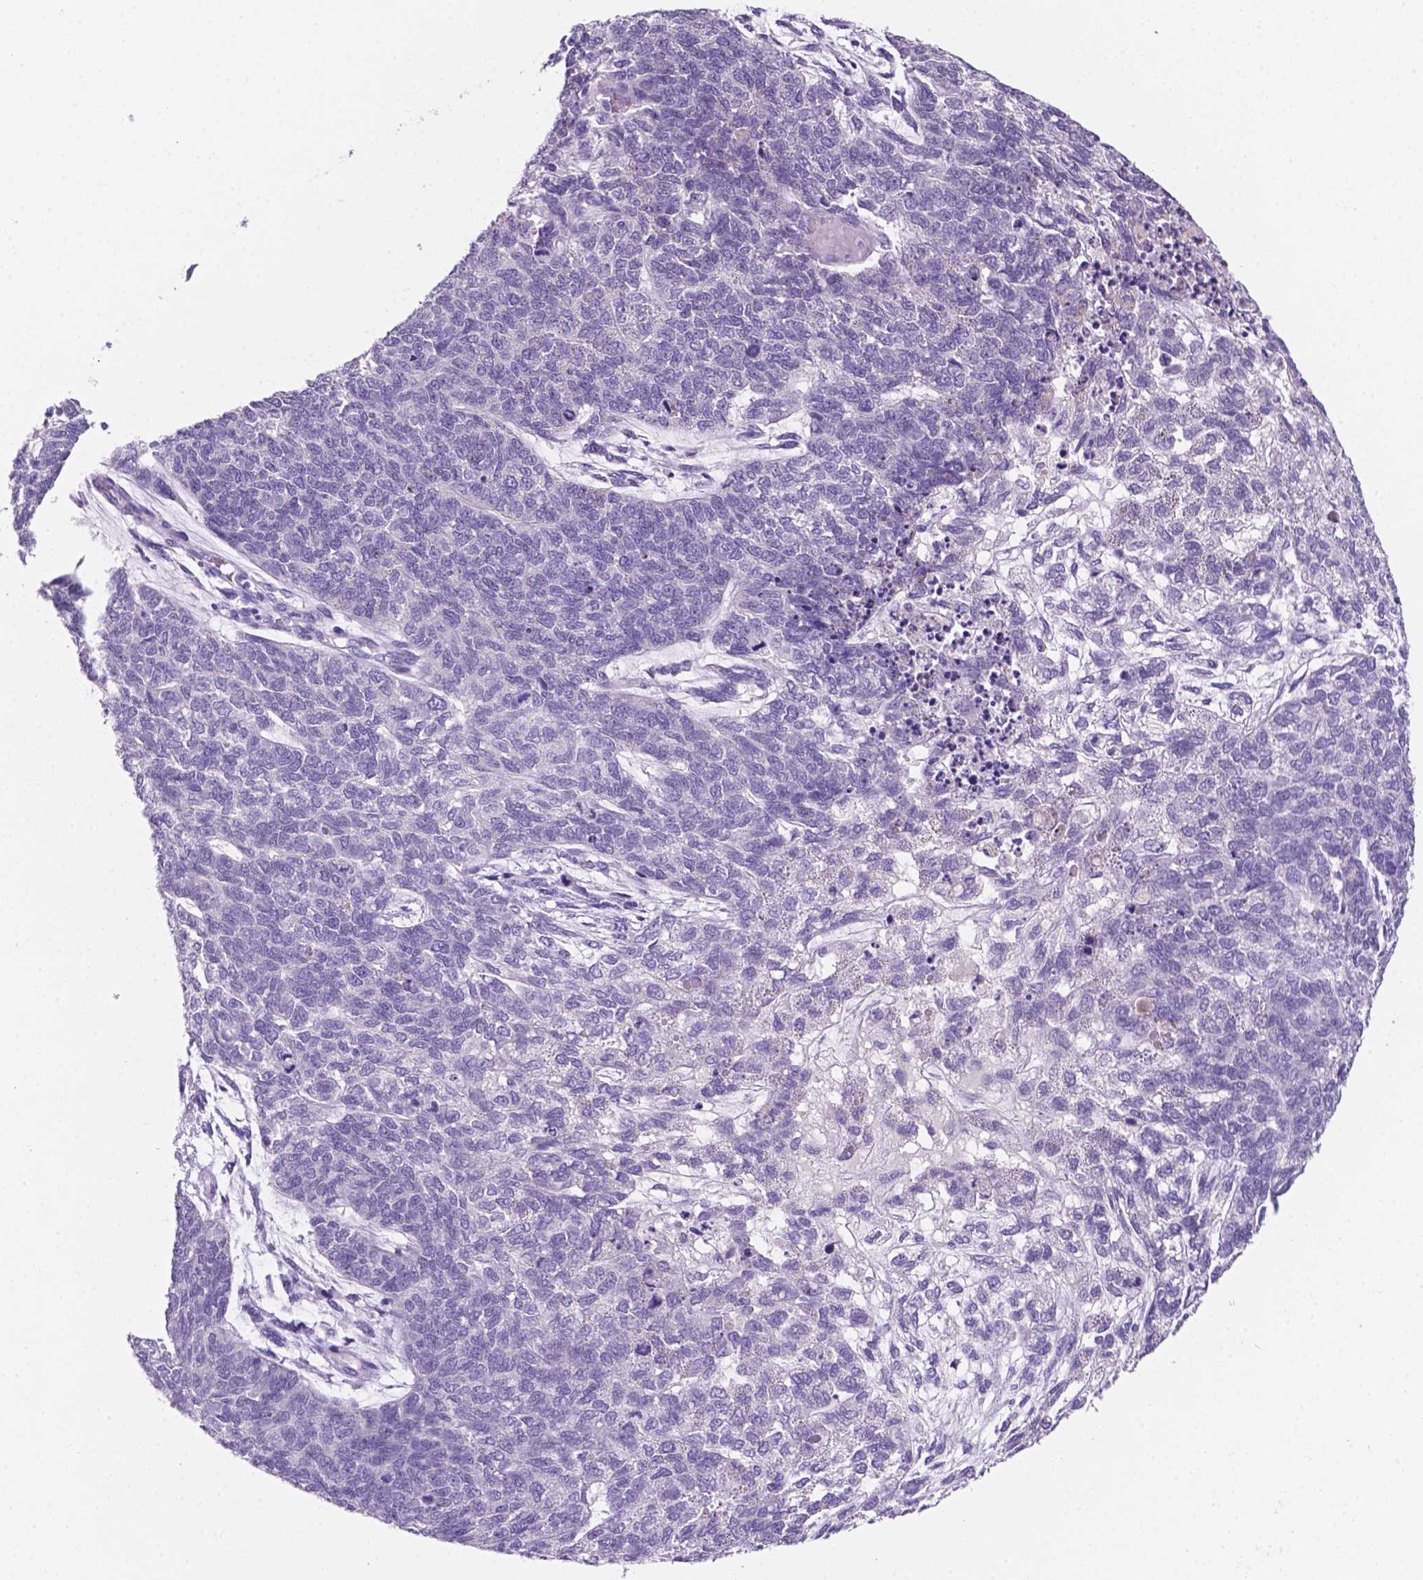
{"staining": {"intensity": "negative", "quantity": "none", "location": "none"}, "tissue": "cervical cancer", "cell_type": "Tumor cells", "image_type": "cancer", "snomed": [{"axis": "morphology", "description": "Squamous cell carcinoma, NOS"}, {"axis": "topography", "description": "Cervix"}], "caption": "Tumor cells show no significant protein staining in cervical cancer (squamous cell carcinoma).", "gene": "EBLN2", "patient": {"sex": "female", "age": 63}}